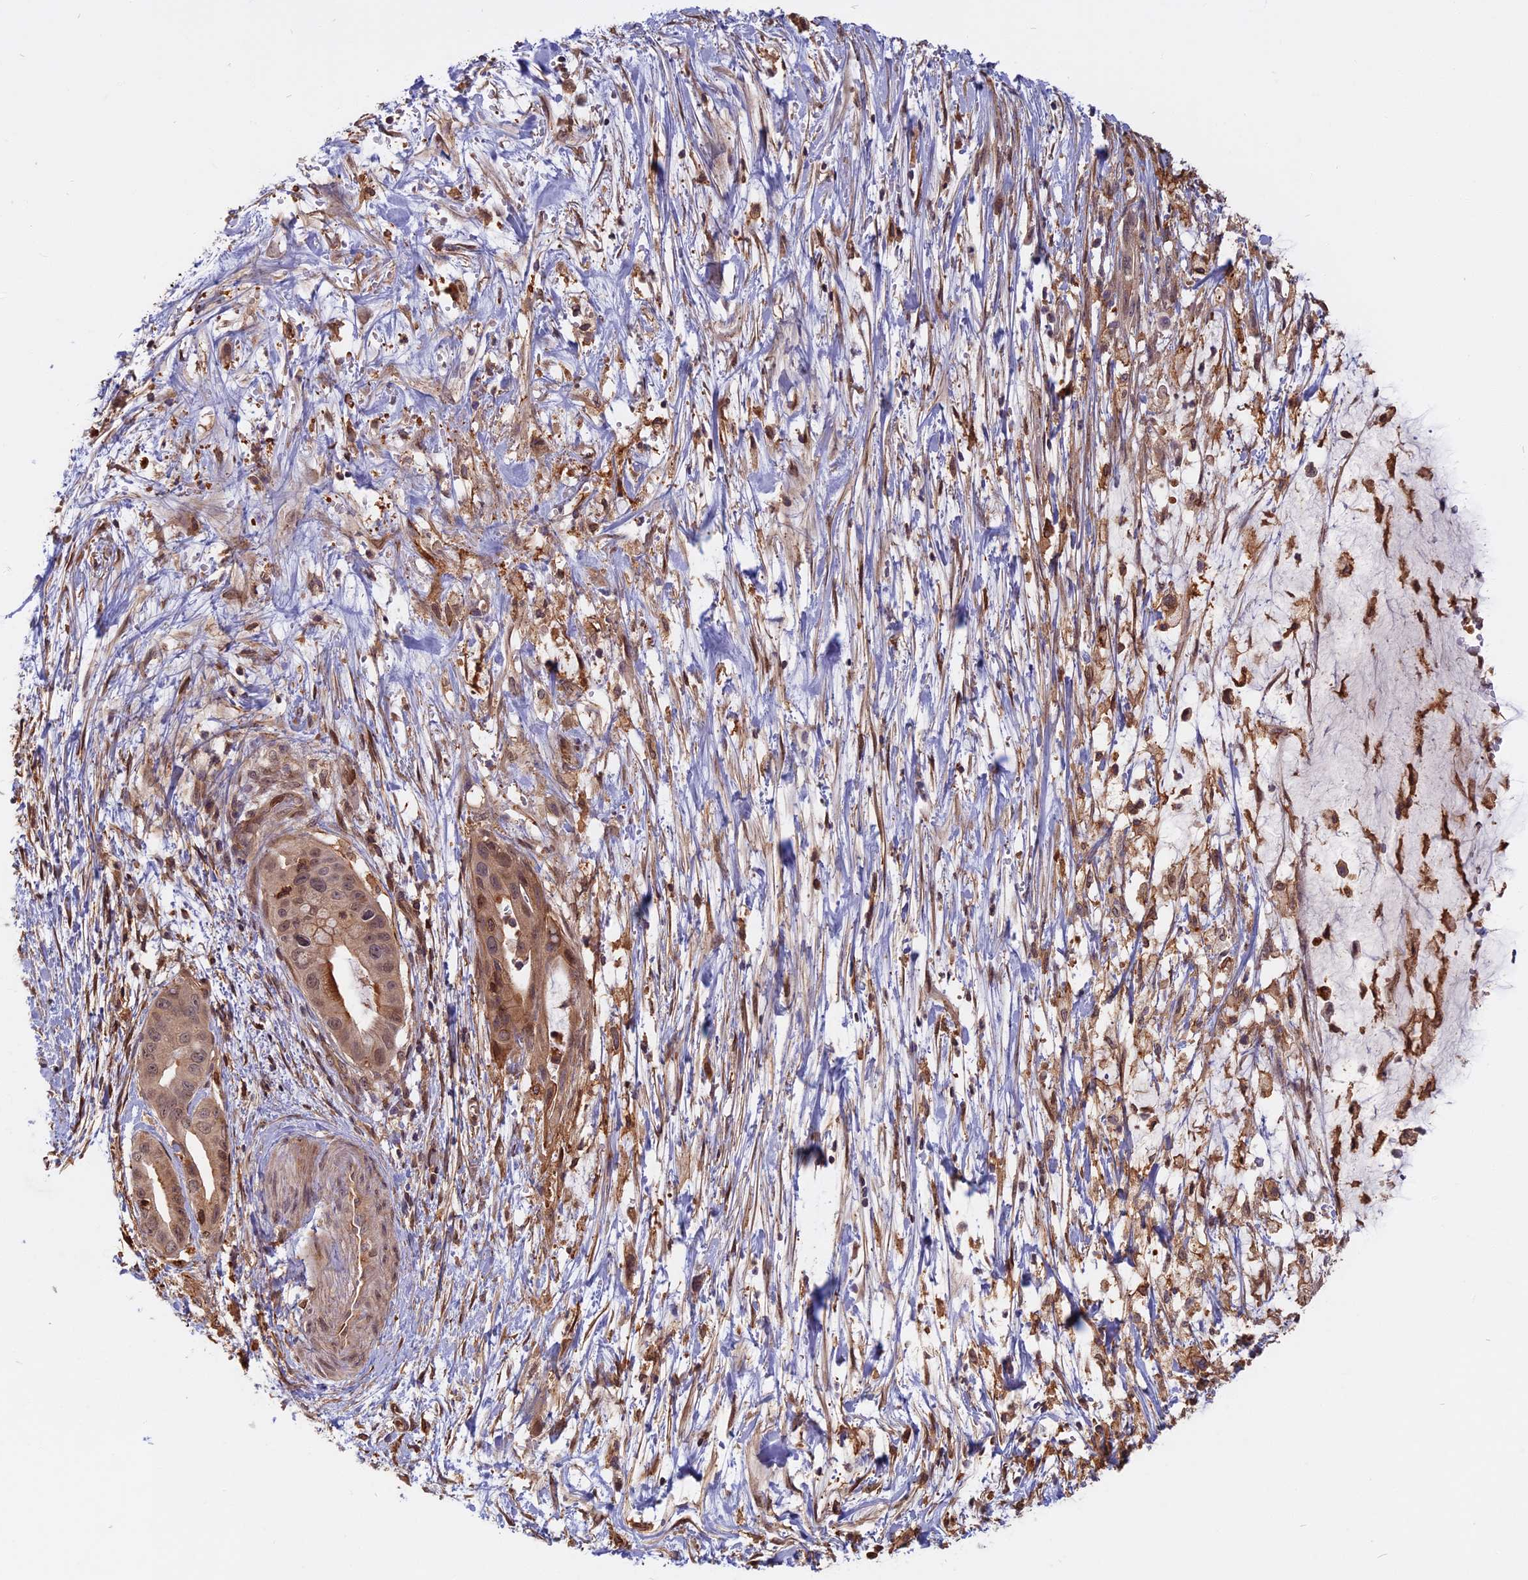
{"staining": {"intensity": "weak", "quantity": "25%-75%", "location": "cytoplasmic/membranous,nuclear"}, "tissue": "pancreatic cancer", "cell_type": "Tumor cells", "image_type": "cancer", "snomed": [{"axis": "morphology", "description": "Adenocarcinoma, NOS"}, {"axis": "topography", "description": "Pancreas"}], "caption": "Protein analysis of pancreatic adenocarcinoma tissue demonstrates weak cytoplasmic/membranous and nuclear staining in approximately 25%-75% of tumor cells. (Stains: DAB in brown, nuclei in blue, Microscopy: brightfield microscopy at high magnification).", "gene": "SPG11", "patient": {"sex": "male", "age": 48}}